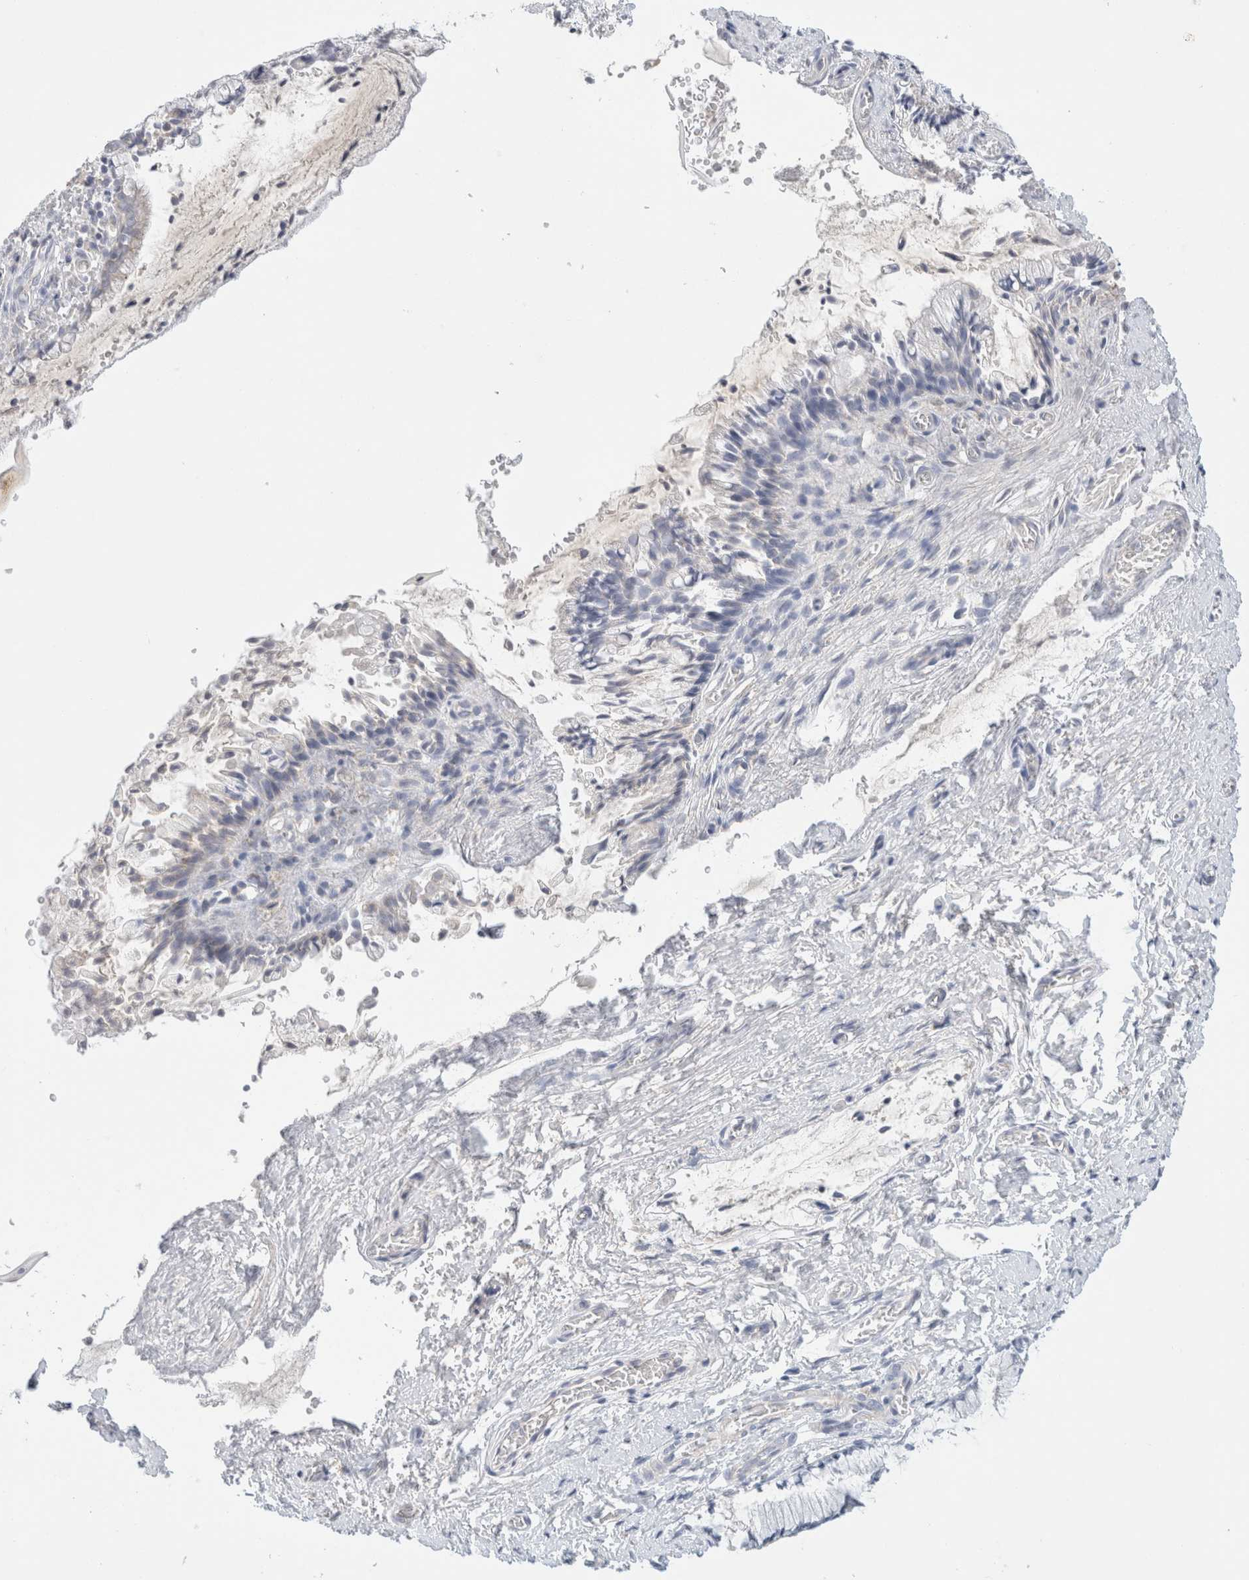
{"staining": {"intensity": "negative", "quantity": "none", "location": "none"}, "tissue": "cervix", "cell_type": "Glandular cells", "image_type": "normal", "snomed": [{"axis": "morphology", "description": "Normal tissue, NOS"}, {"axis": "topography", "description": "Cervix"}], "caption": "IHC micrograph of benign cervix stained for a protein (brown), which displays no expression in glandular cells.", "gene": "HEXD", "patient": {"sex": "female", "age": 55}}